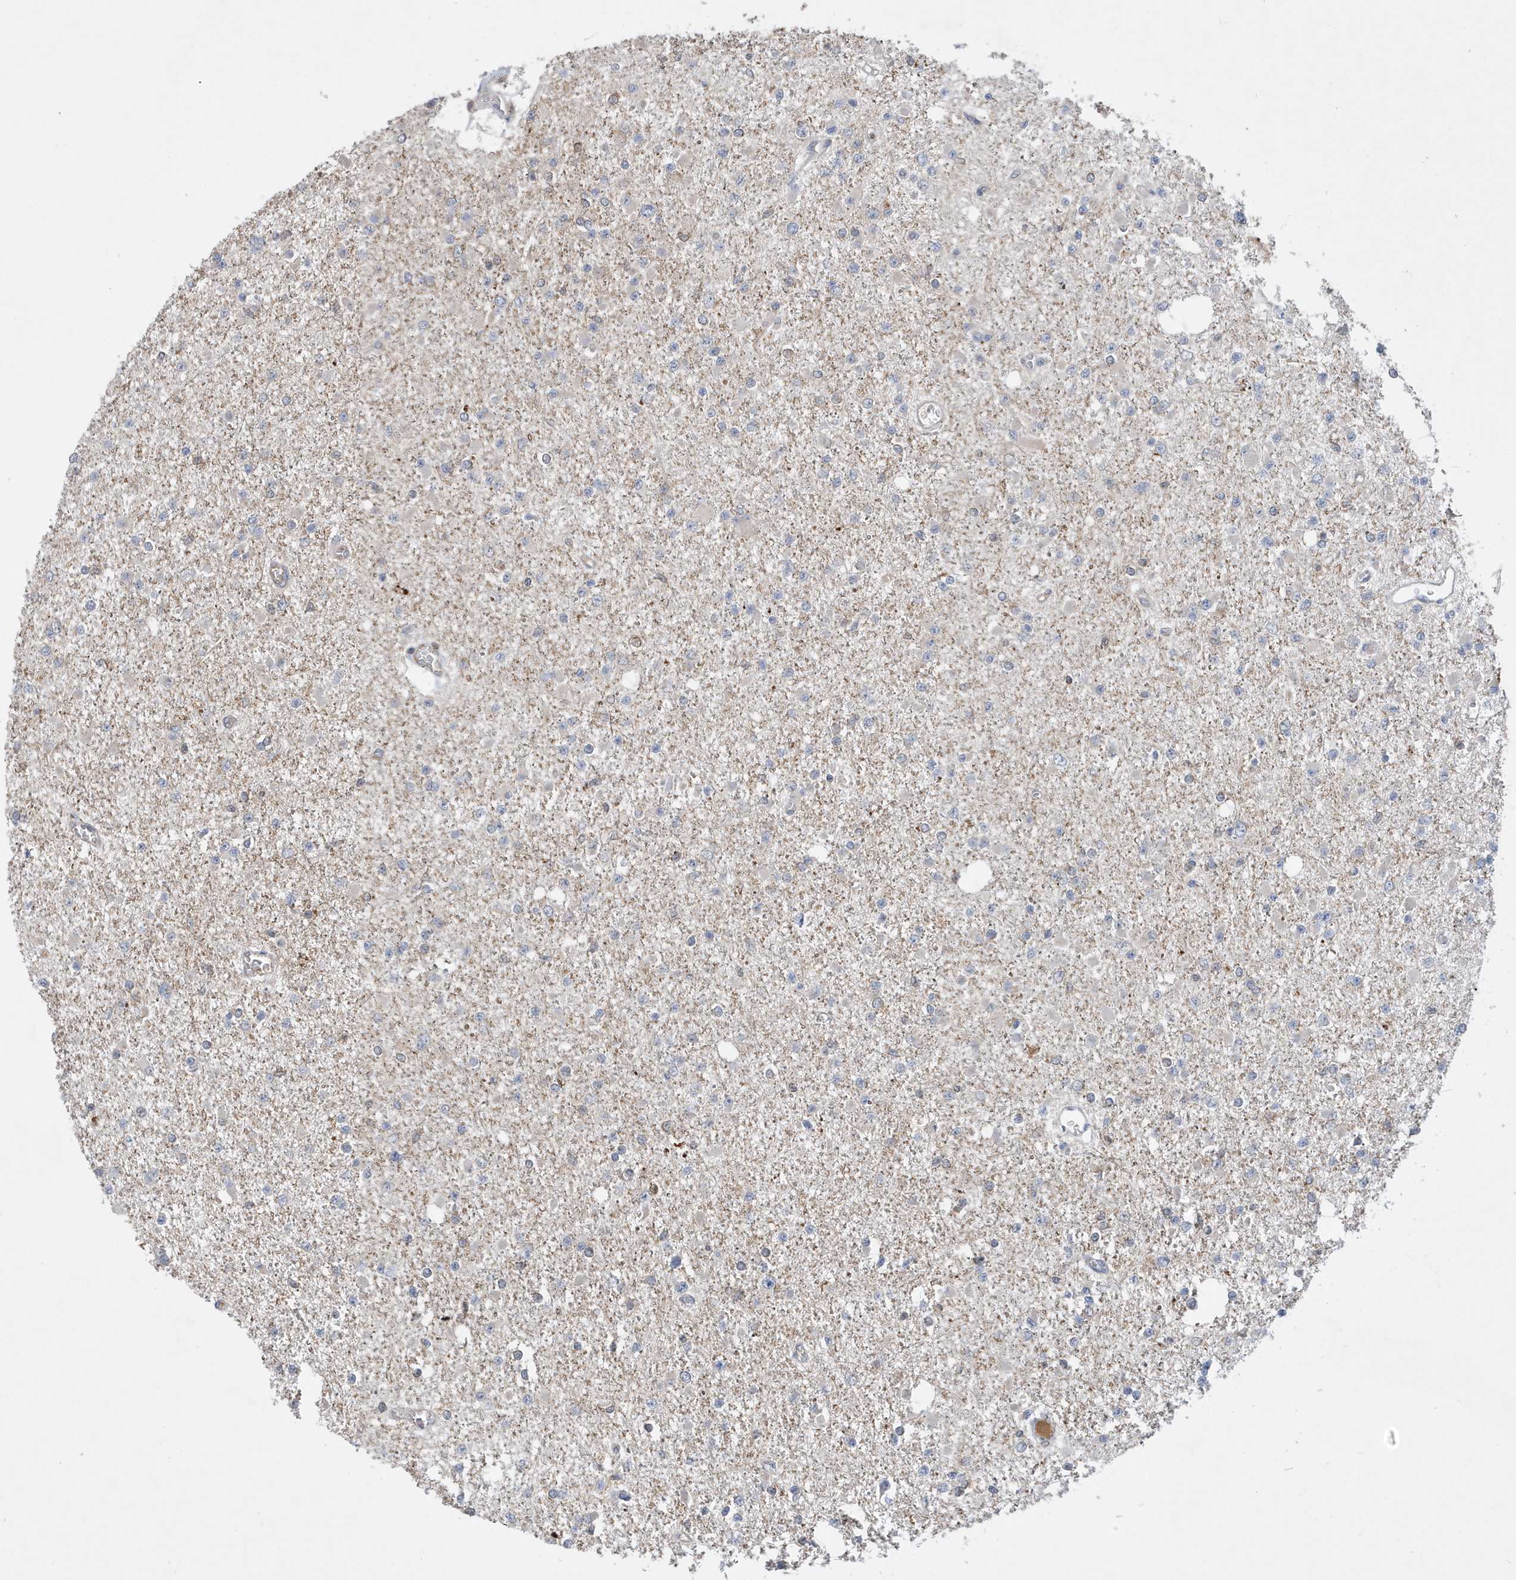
{"staining": {"intensity": "negative", "quantity": "none", "location": "none"}, "tissue": "glioma", "cell_type": "Tumor cells", "image_type": "cancer", "snomed": [{"axis": "morphology", "description": "Glioma, malignant, Low grade"}, {"axis": "topography", "description": "Brain"}], "caption": "This is a histopathology image of immunohistochemistry staining of glioma, which shows no positivity in tumor cells.", "gene": "NSUN3", "patient": {"sex": "female", "age": 22}}